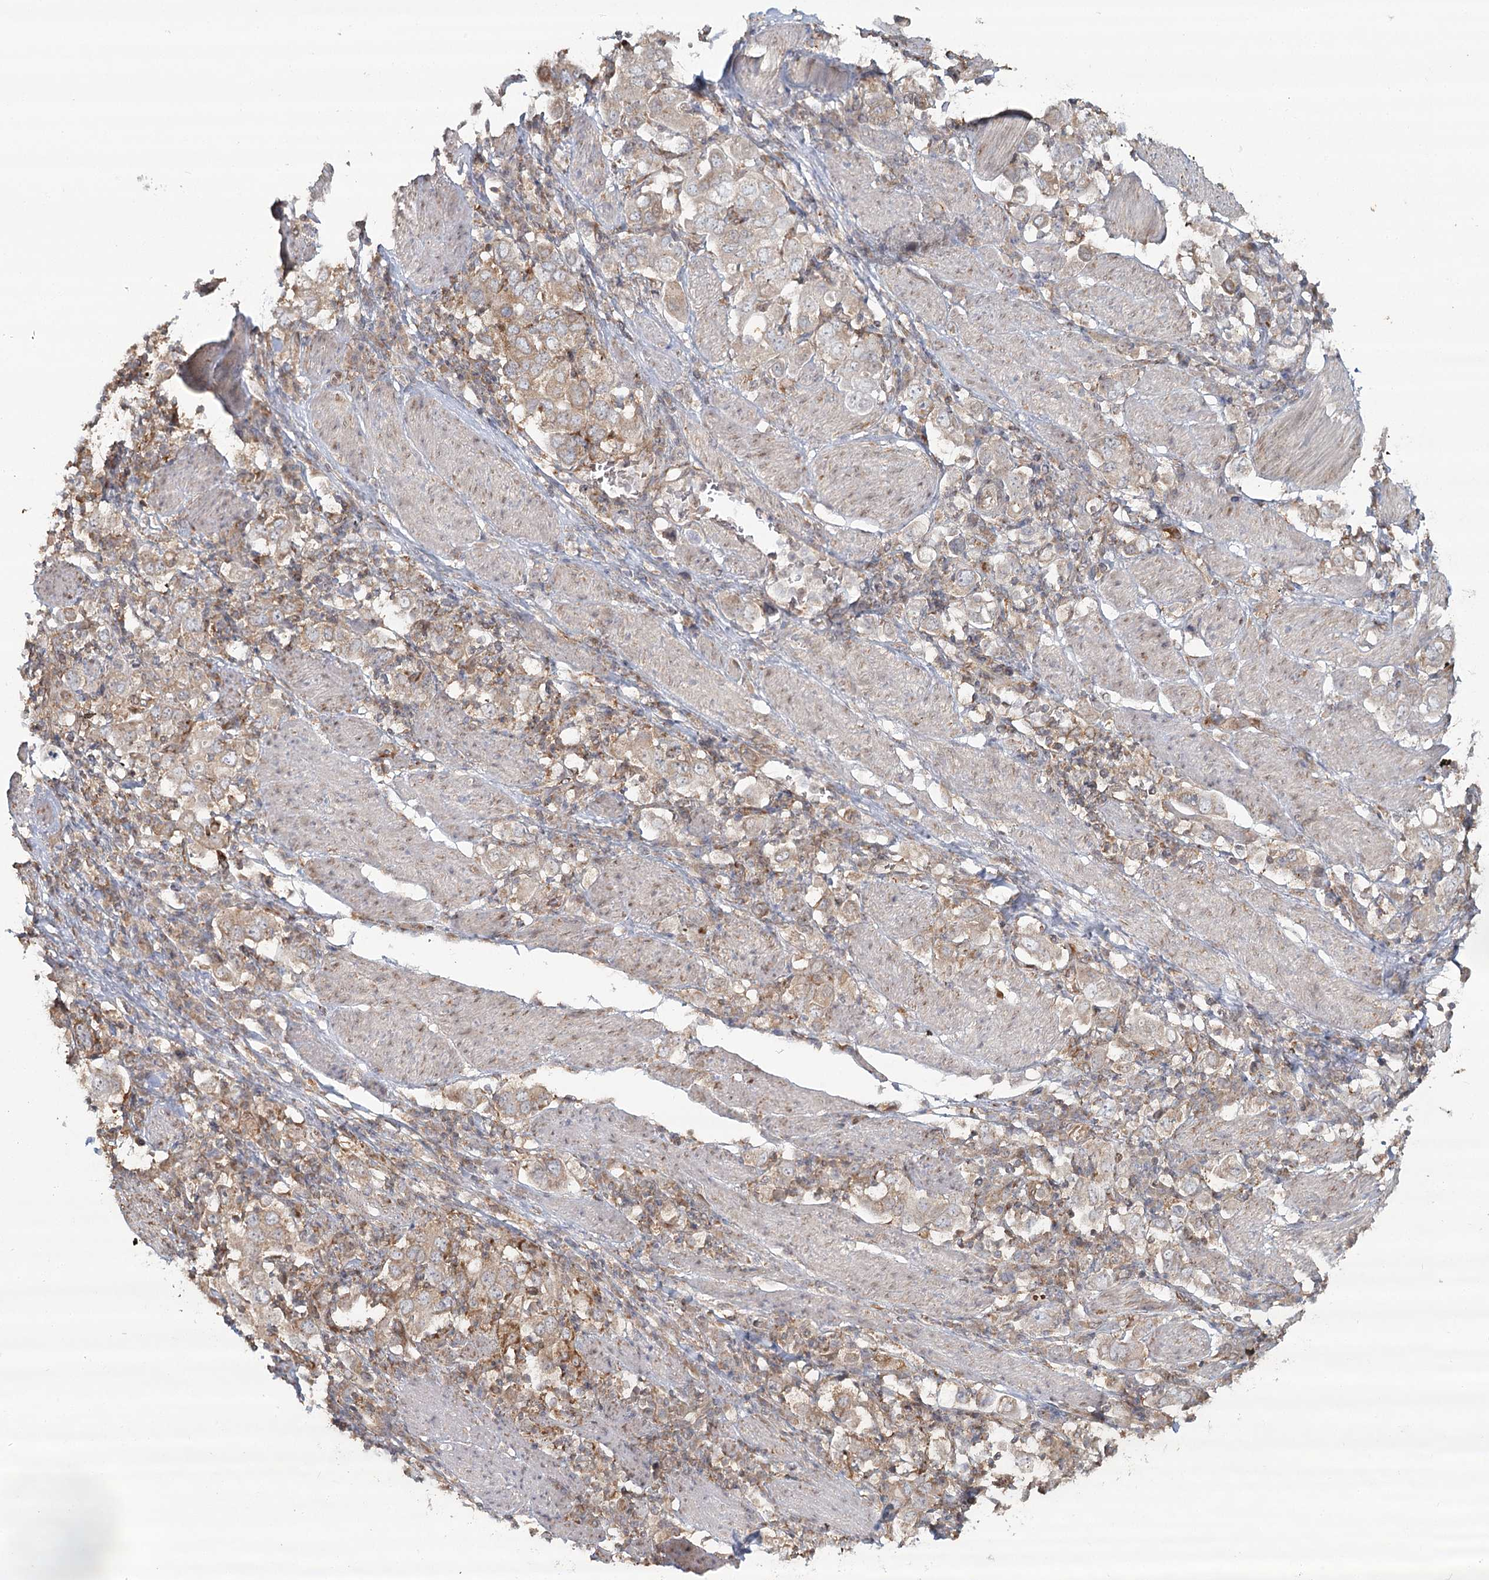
{"staining": {"intensity": "weak", "quantity": "25%-75%", "location": "cytoplasmic/membranous"}, "tissue": "stomach cancer", "cell_type": "Tumor cells", "image_type": "cancer", "snomed": [{"axis": "morphology", "description": "Adenocarcinoma, NOS"}, {"axis": "topography", "description": "Stomach, upper"}], "caption": "Immunohistochemical staining of human stomach cancer (adenocarcinoma) reveals low levels of weak cytoplasmic/membranous staining in about 25%-75% of tumor cells. (brown staining indicates protein expression, while blue staining denotes nuclei).", "gene": "OTUD4", "patient": {"sex": "male", "age": 62}}